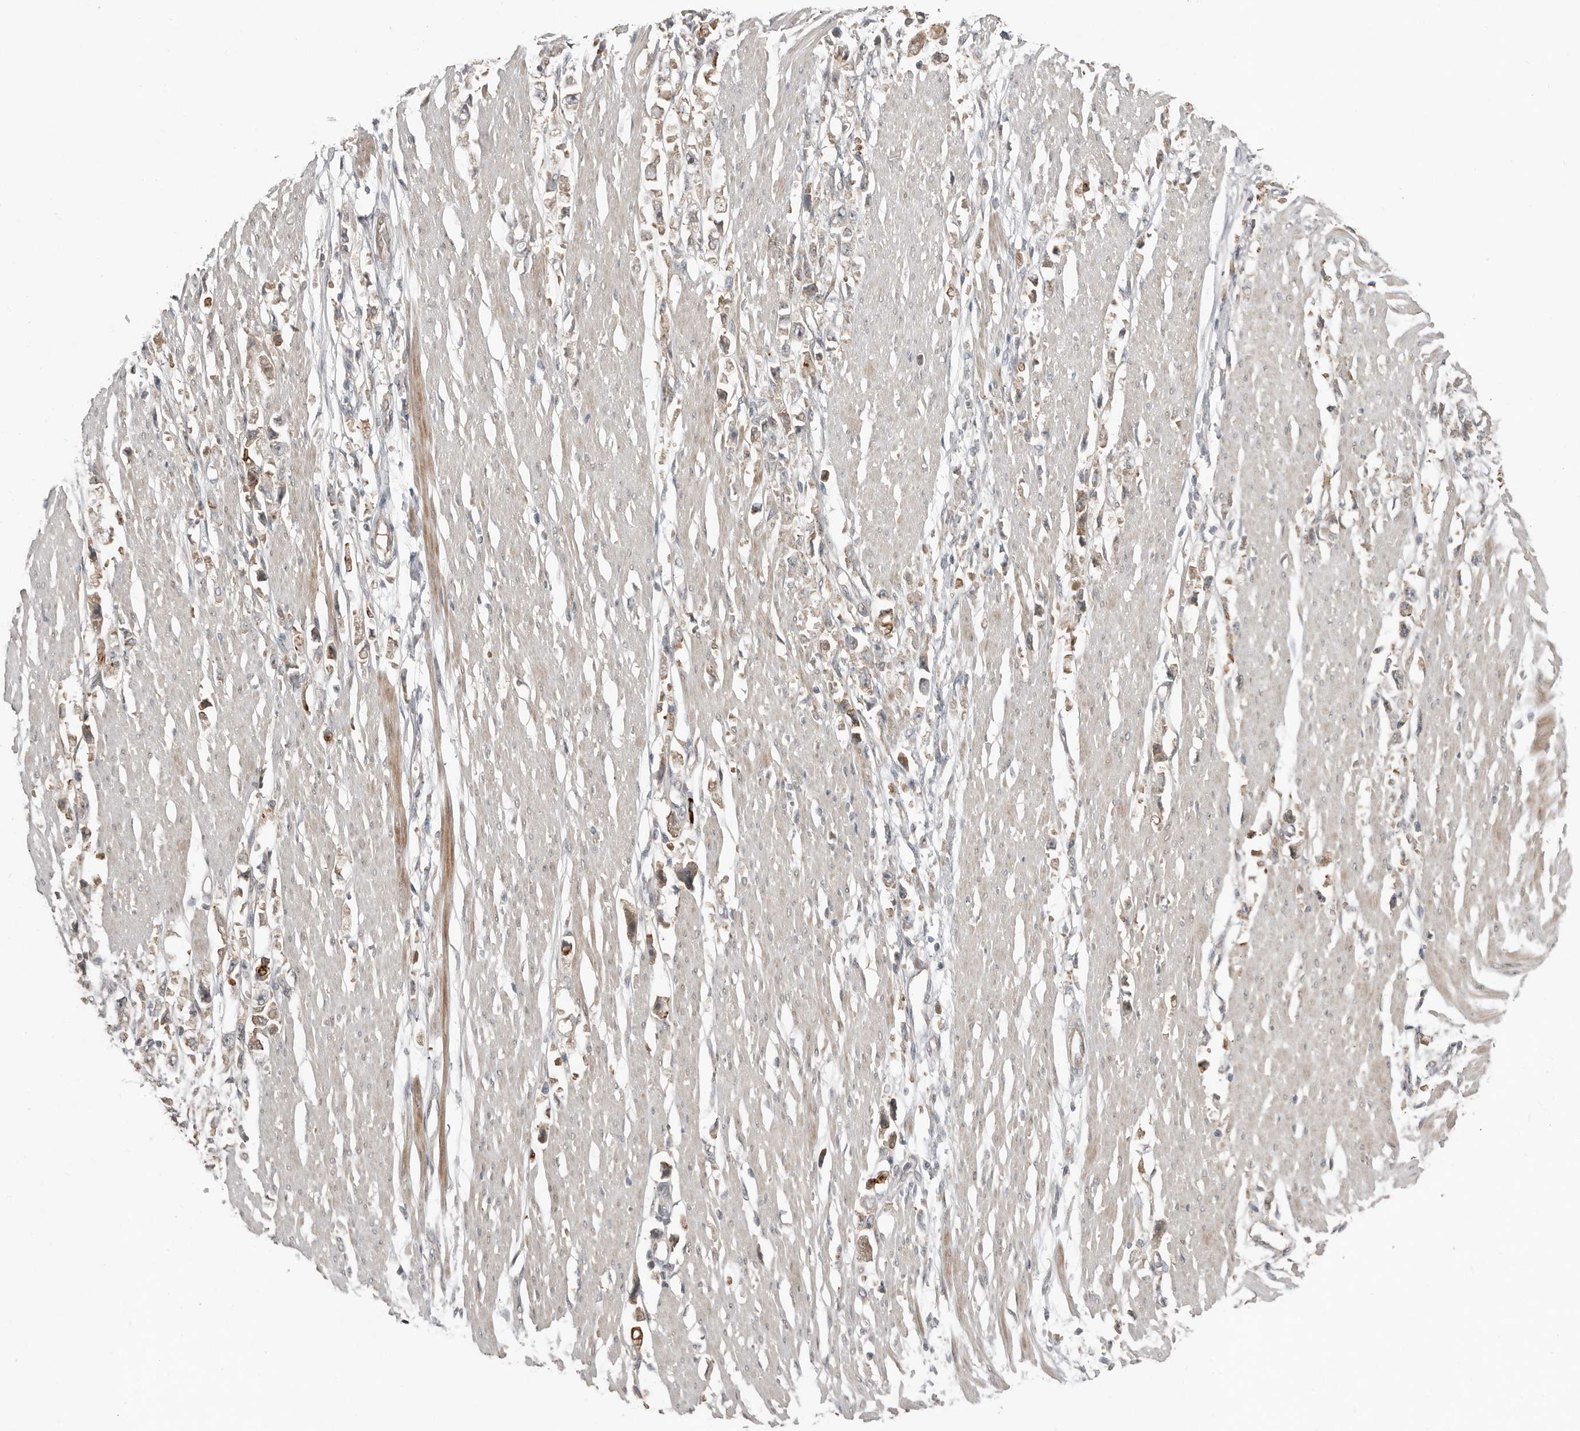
{"staining": {"intensity": "weak", "quantity": "25%-75%", "location": "cytoplasmic/membranous"}, "tissue": "stomach cancer", "cell_type": "Tumor cells", "image_type": "cancer", "snomed": [{"axis": "morphology", "description": "Adenocarcinoma, NOS"}, {"axis": "topography", "description": "Stomach"}], "caption": "A brown stain labels weak cytoplasmic/membranous staining of a protein in human stomach adenocarcinoma tumor cells.", "gene": "TEAD3", "patient": {"sex": "female", "age": 59}}